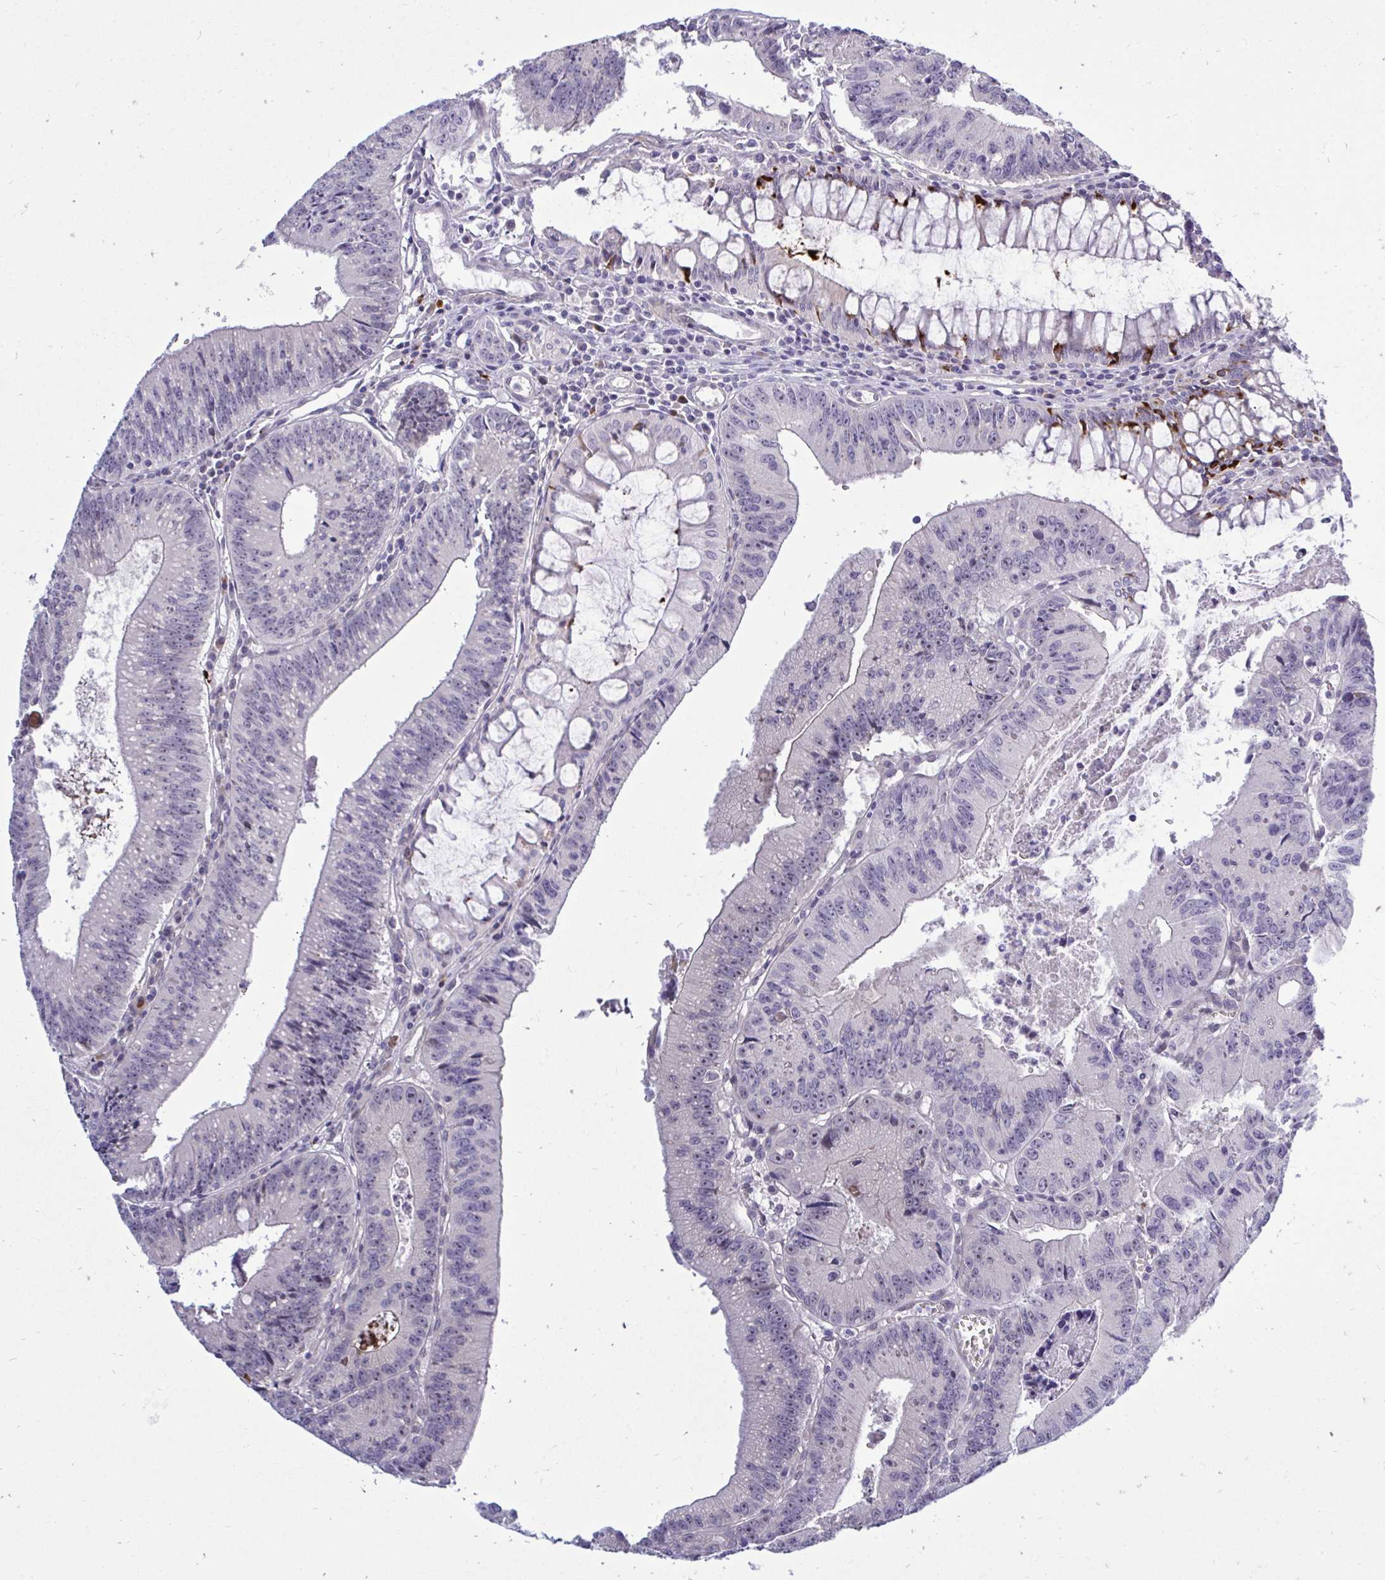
{"staining": {"intensity": "negative", "quantity": "none", "location": "none"}, "tissue": "colorectal cancer", "cell_type": "Tumor cells", "image_type": "cancer", "snomed": [{"axis": "morphology", "description": "Adenocarcinoma, NOS"}, {"axis": "topography", "description": "Rectum"}], "caption": "Immunohistochemistry photomicrograph of colorectal cancer (adenocarcinoma) stained for a protein (brown), which shows no expression in tumor cells.", "gene": "HMBOX1", "patient": {"sex": "female", "age": 81}}